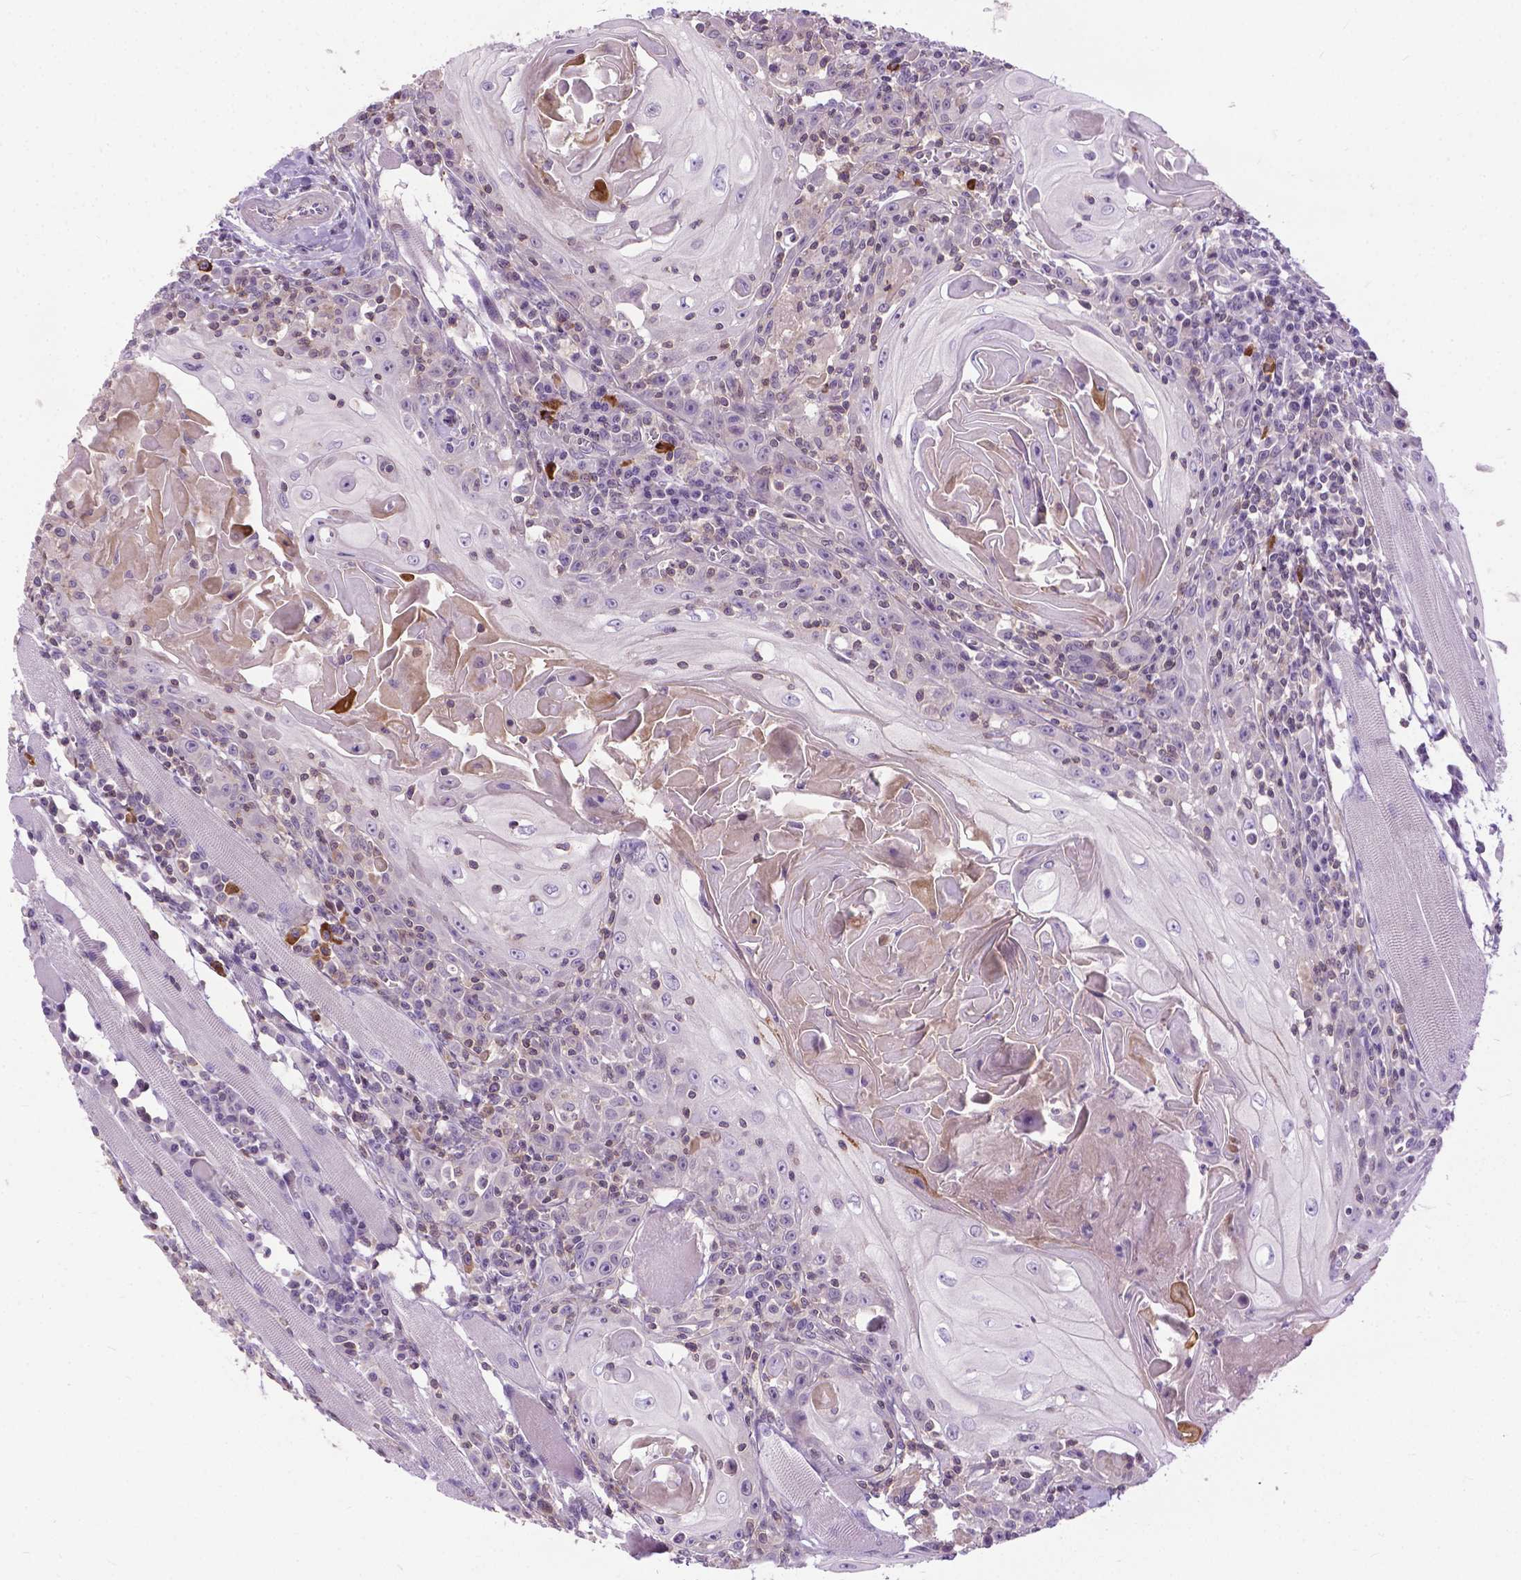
{"staining": {"intensity": "negative", "quantity": "none", "location": "none"}, "tissue": "head and neck cancer", "cell_type": "Tumor cells", "image_type": "cancer", "snomed": [{"axis": "morphology", "description": "Squamous cell carcinoma, NOS"}, {"axis": "topography", "description": "Head-Neck"}], "caption": "A micrograph of head and neck cancer (squamous cell carcinoma) stained for a protein reveals no brown staining in tumor cells. (DAB IHC with hematoxylin counter stain).", "gene": "JAK3", "patient": {"sex": "male", "age": 52}}